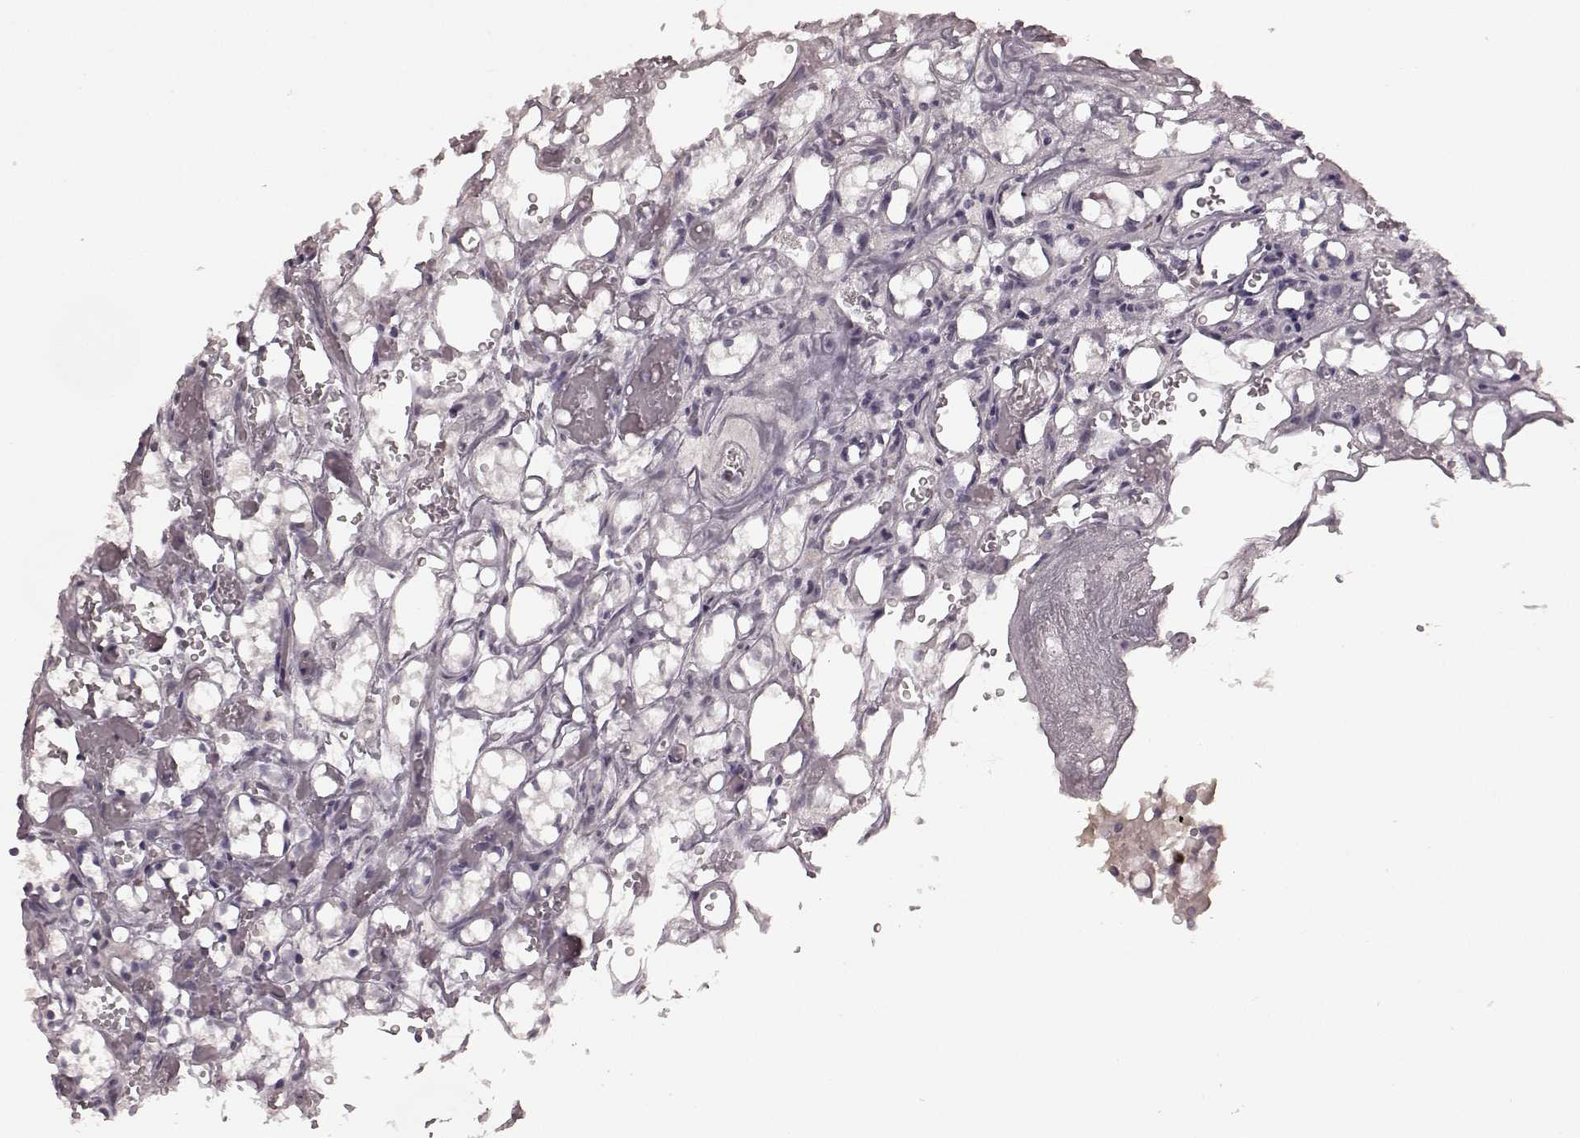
{"staining": {"intensity": "negative", "quantity": "none", "location": "none"}, "tissue": "renal cancer", "cell_type": "Tumor cells", "image_type": "cancer", "snomed": [{"axis": "morphology", "description": "Adenocarcinoma, NOS"}, {"axis": "topography", "description": "Kidney"}], "caption": "Renal cancer (adenocarcinoma) was stained to show a protein in brown. There is no significant expression in tumor cells. (DAB IHC visualized using brightfield microscopy, high magnification).", "gene": "CCNA2", "patient": {"sex": "female", "age": 69}}